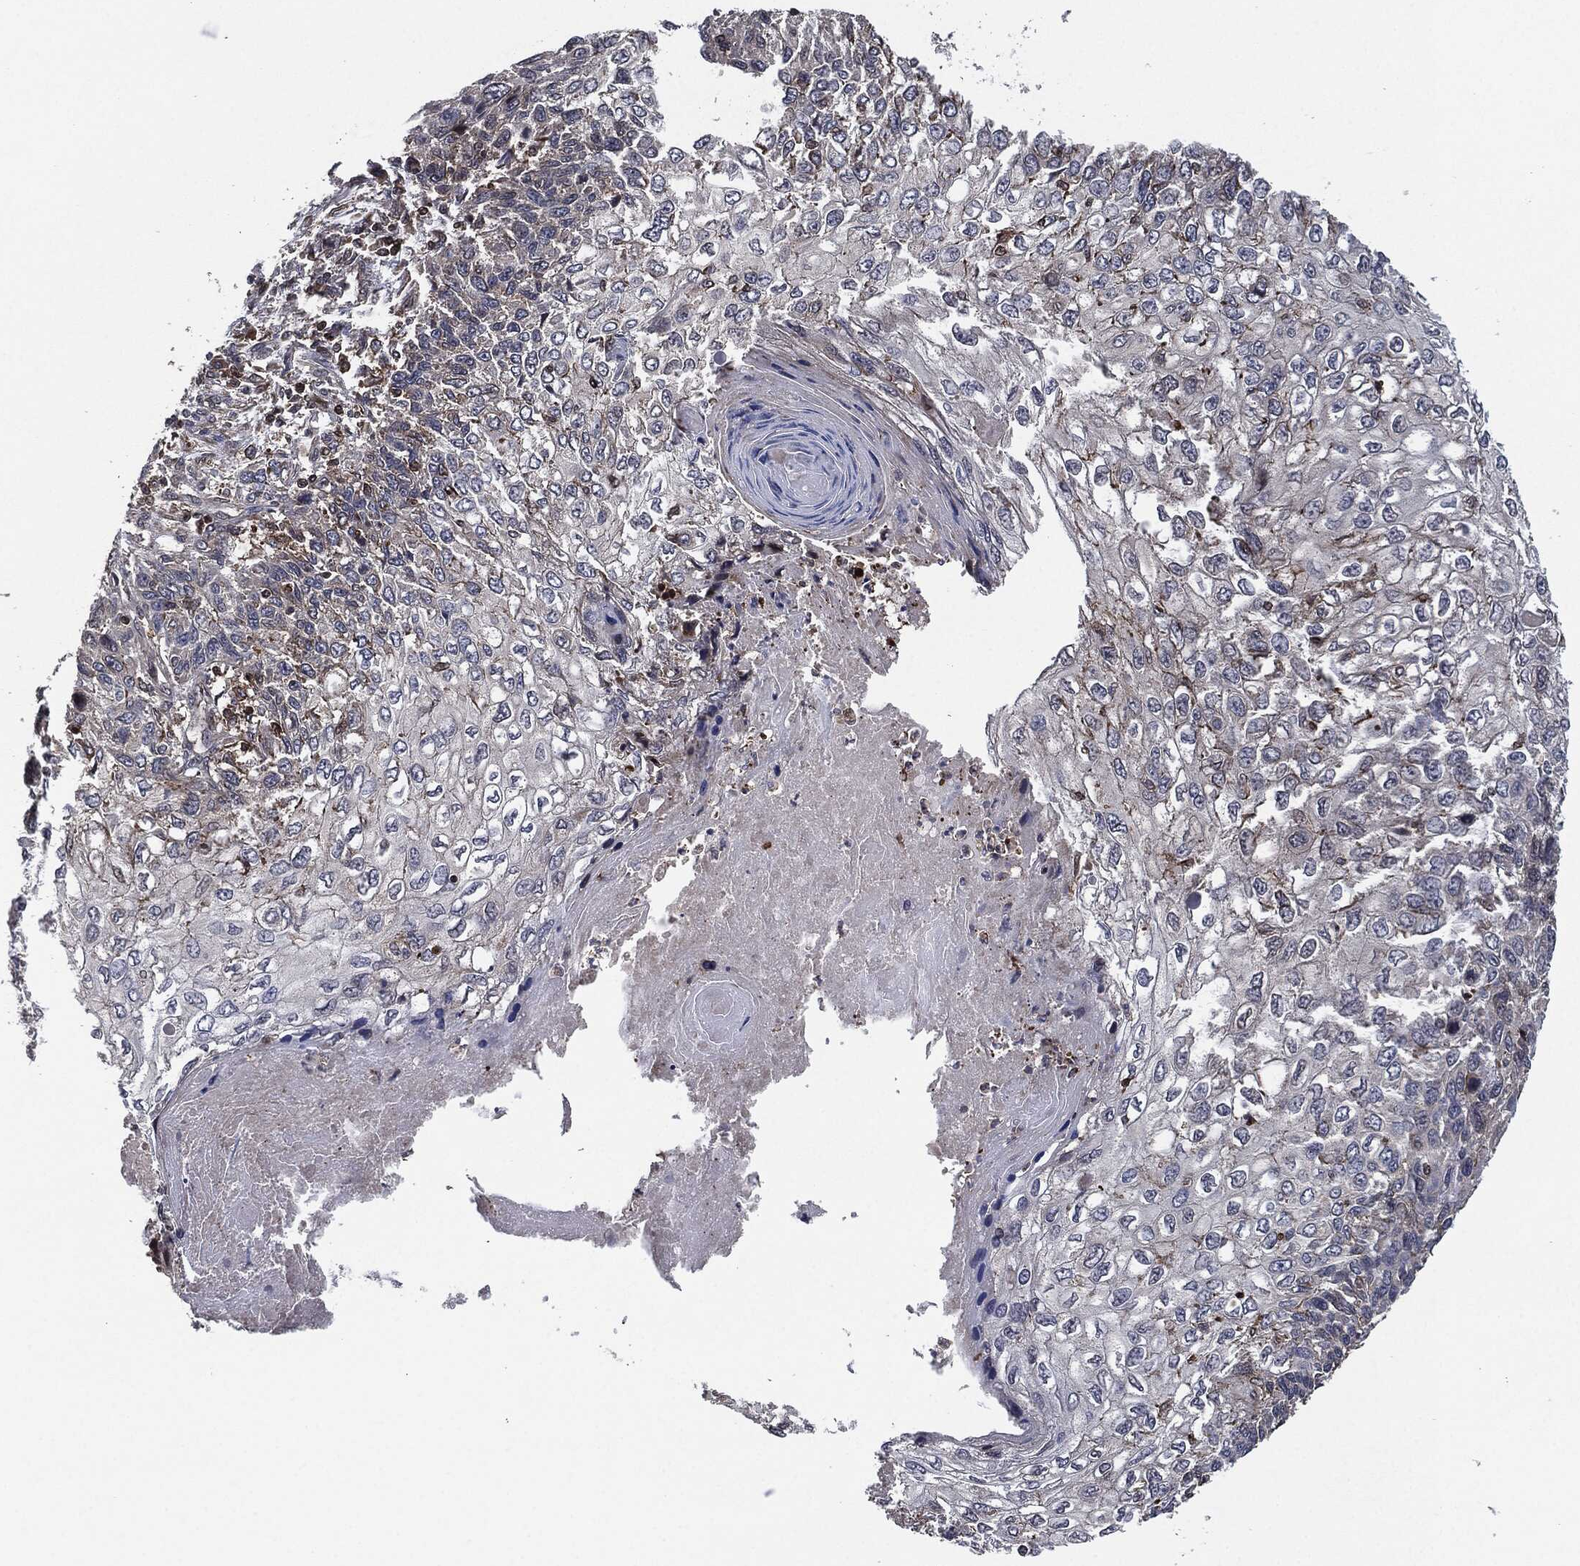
{"staining": {"intensity": "negative", "quantity": "none", "location": "none"}, "tissue": "skin cancer", "cell_type": "Tumor cells", "image_type": "cancer", "snomed": [{"axis": "morphology", "description": "Squamous cell carcinoma, NOS"}, {"axis": "topography", "description": "Skin"}], "caption": "Immunohistochemistry (IHC) micrograph of neoplastic tissue: human squamous cell carcinoma (skin) stained with DAB demonstrates no significant protein positivity in tumor cells.", "gene": "UBR1", "patient": {"sex": "male", "age": 92}}